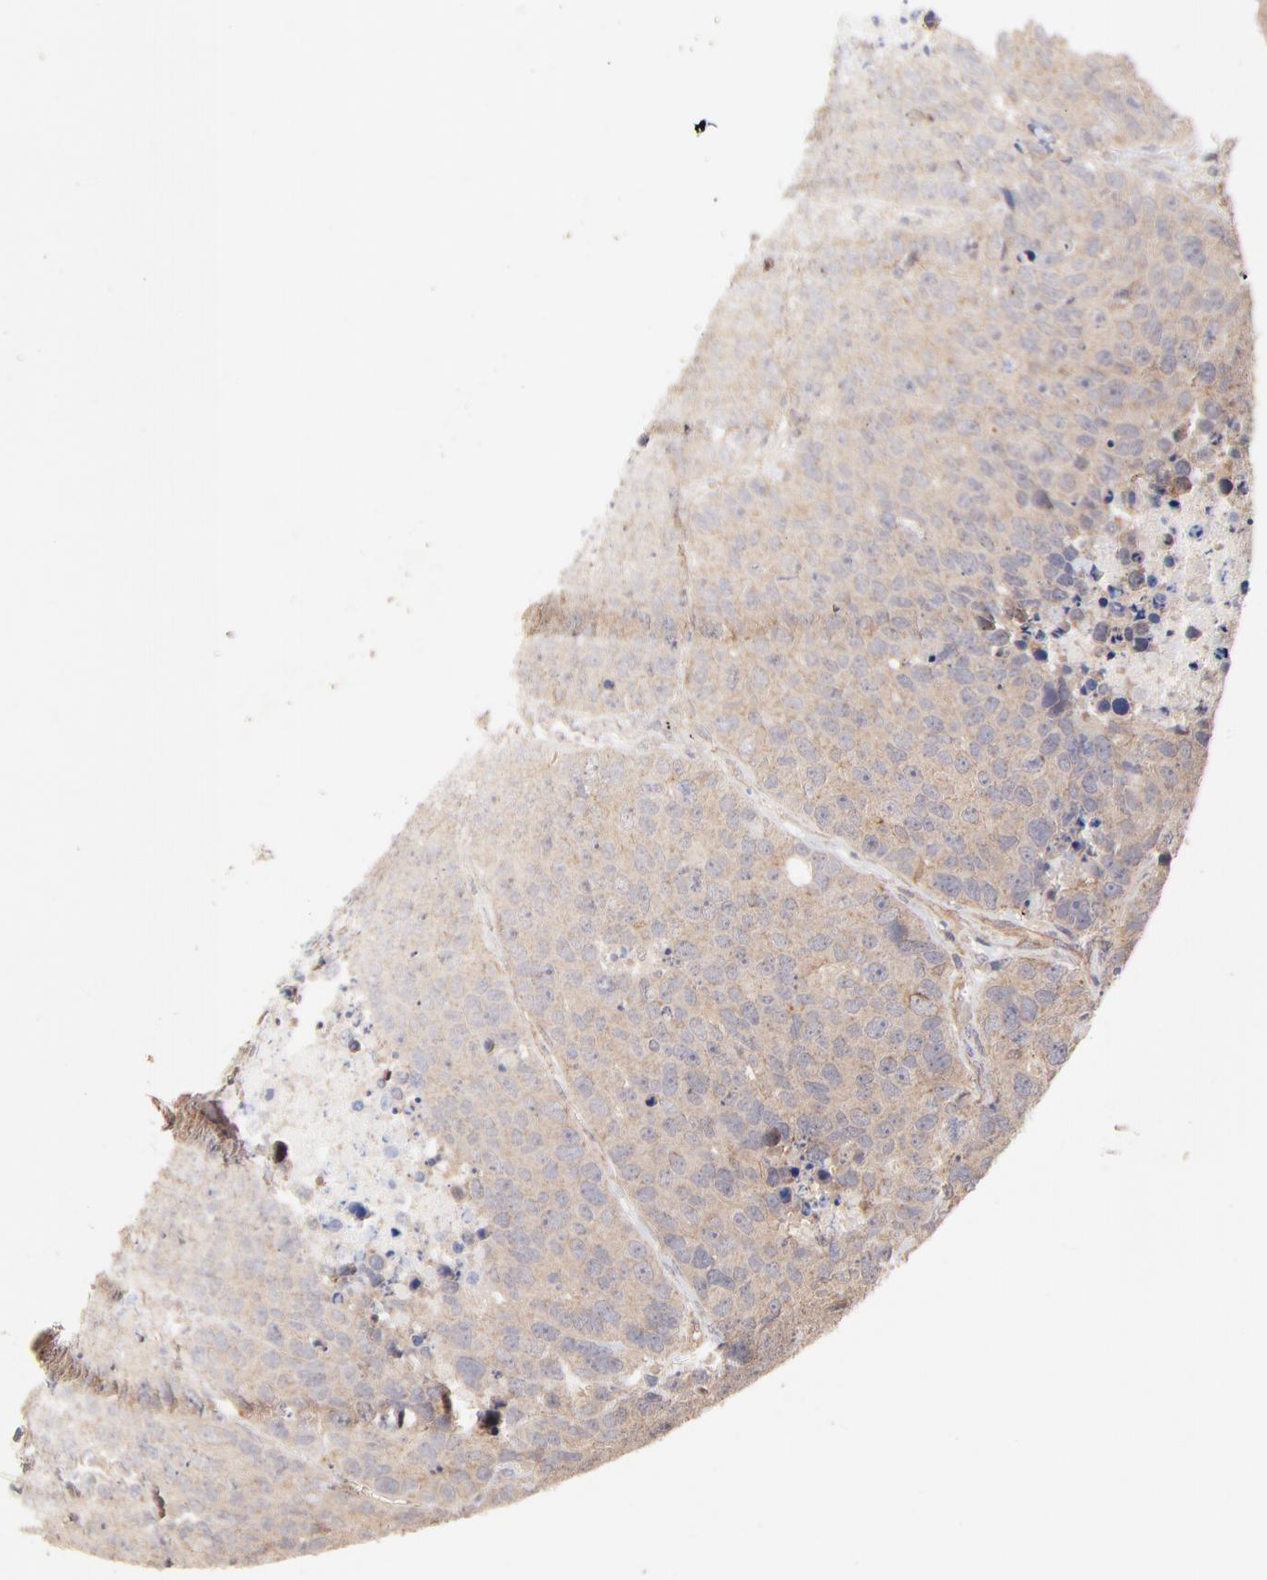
{"staining": {"intensity": "strong", "quantity": ">75%", "location": "cytoplasmic/membranous"}, "tissue": "carcinoid", "cell_type": "Tumor cells", "image_type": "cancer", "snomed": [{"axis": "morphology", "description": "Carcinoid, malignant, NOS"}, {"axis": "topography", "description": "Lung"}], "caption": "A brown stain labels strong cytoplasmic/membranous staining of a protein in malignant carcinoid tumor cells. (Brightfield microscopy of DAB IHC at high magnification).", "gene": "STAP2", "patient": {"sex": "male", "age": 60}}